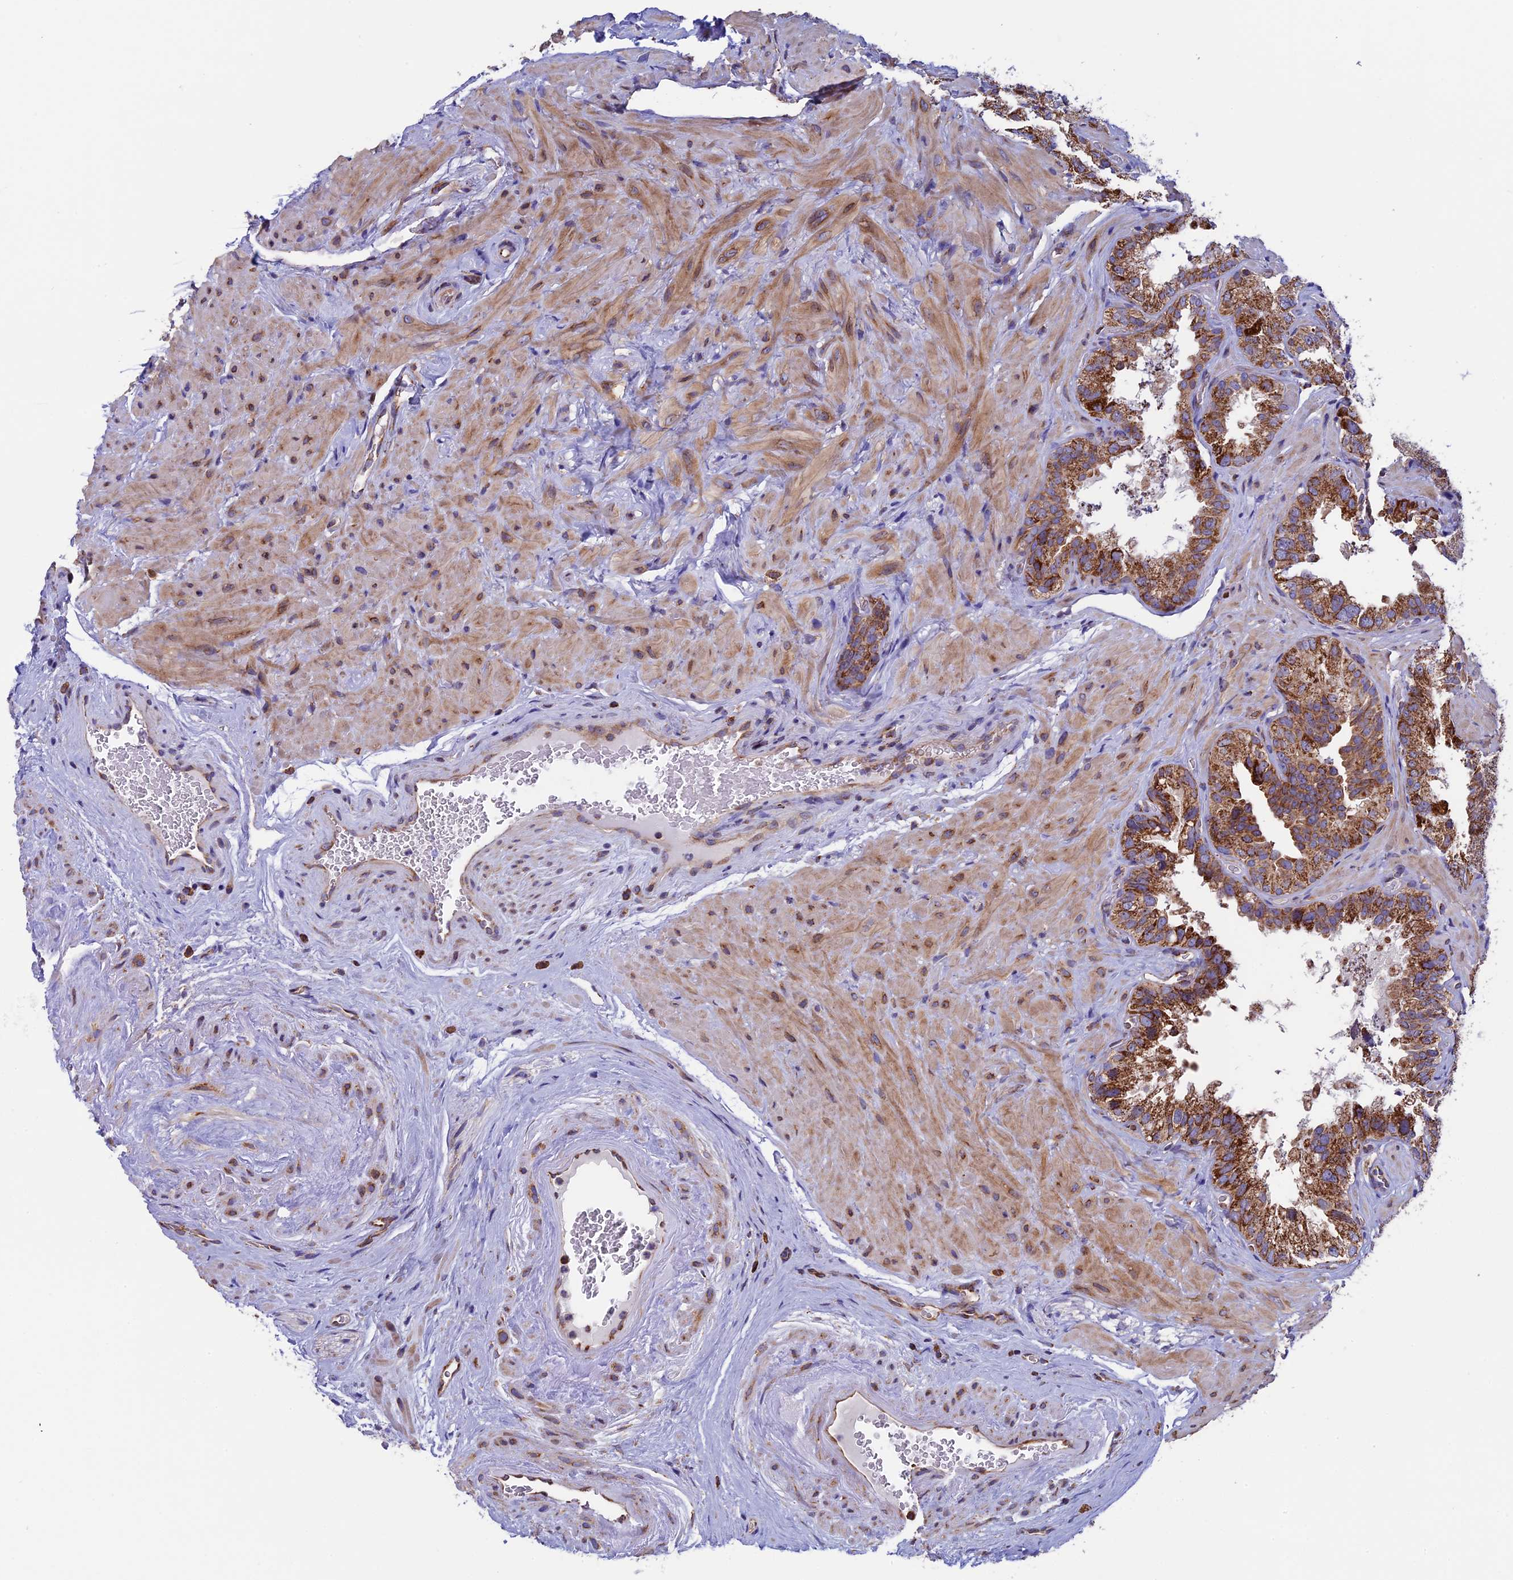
{"staining": {"intensity": "strong", "quantity": ">75%", "location": "cytoplasmic/membranous"}, "tissue": "seminal vesicle", "cell_type": "Glandular cells", "image_type": "normal", "snomed": [{"axis": "morphology", "description": "Normal tissue, NOS"}, {"axis": "topography", "description": "Seminal veicle"}, {"axis": "topography", "description": "Peripheral nerve tissue"}], "caption": "IHC staining of normal seminal vesicle, which reveals high levels of strong cytoplasmic/membranous staining in about >75% of glandular cells indicating strong cytoplasmic/membranous protein expression. The staining was performed using DAB (brown) for protein detection and nuclei were counterstained in hematoxylin (blue).", "gene": "SLC9A5", "patient": {"sex": "male", "age": 67}}